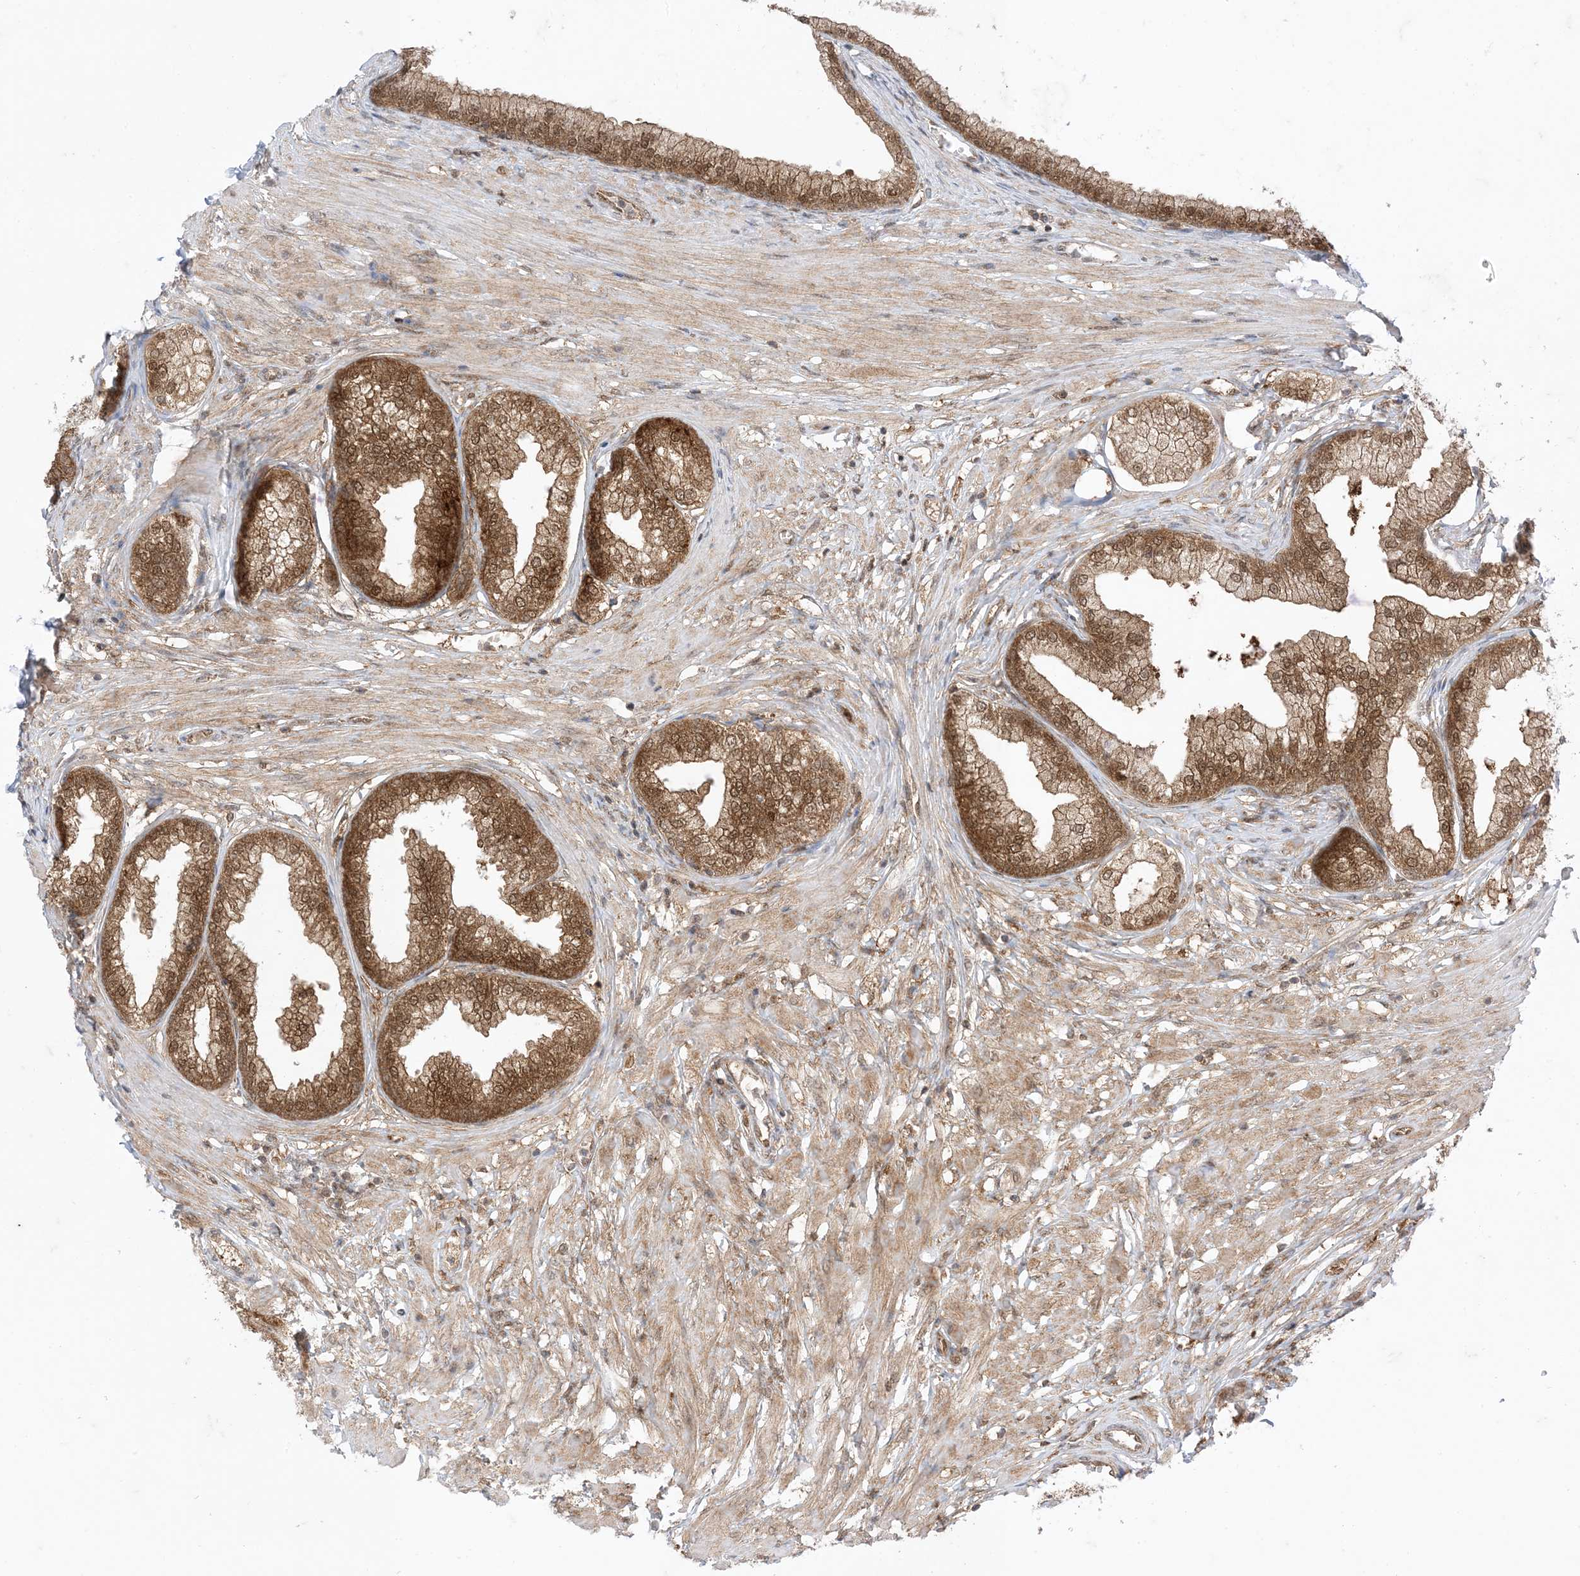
{"staining": {"intensity": "strong", "quantity": ">75%", "location": "cytoplasmic/membranous,nuclear"}, "tissue": "prostate", "cell_type": "Glandular cells", "image_type": "normal", "snomed": [{"axis": "morphology", "description": "Normal tissue, NOS"}, {"axis": "morphology", "description": "Urothelial carcinoma, Low grade"}, {"axis": "topography", "description": "Urinary bladder"}, {"axis": "topography", "description": "Prostate"}], "caption": "A histopathology image showing strong cytoplasmic/membranous,nuclear staining in approximately >75% of glandular cells in benign prostate, as visualized by brown immunohistochemical staining.", "gene": "PTPA", "patient": {"sex": "male", "age": 60}}